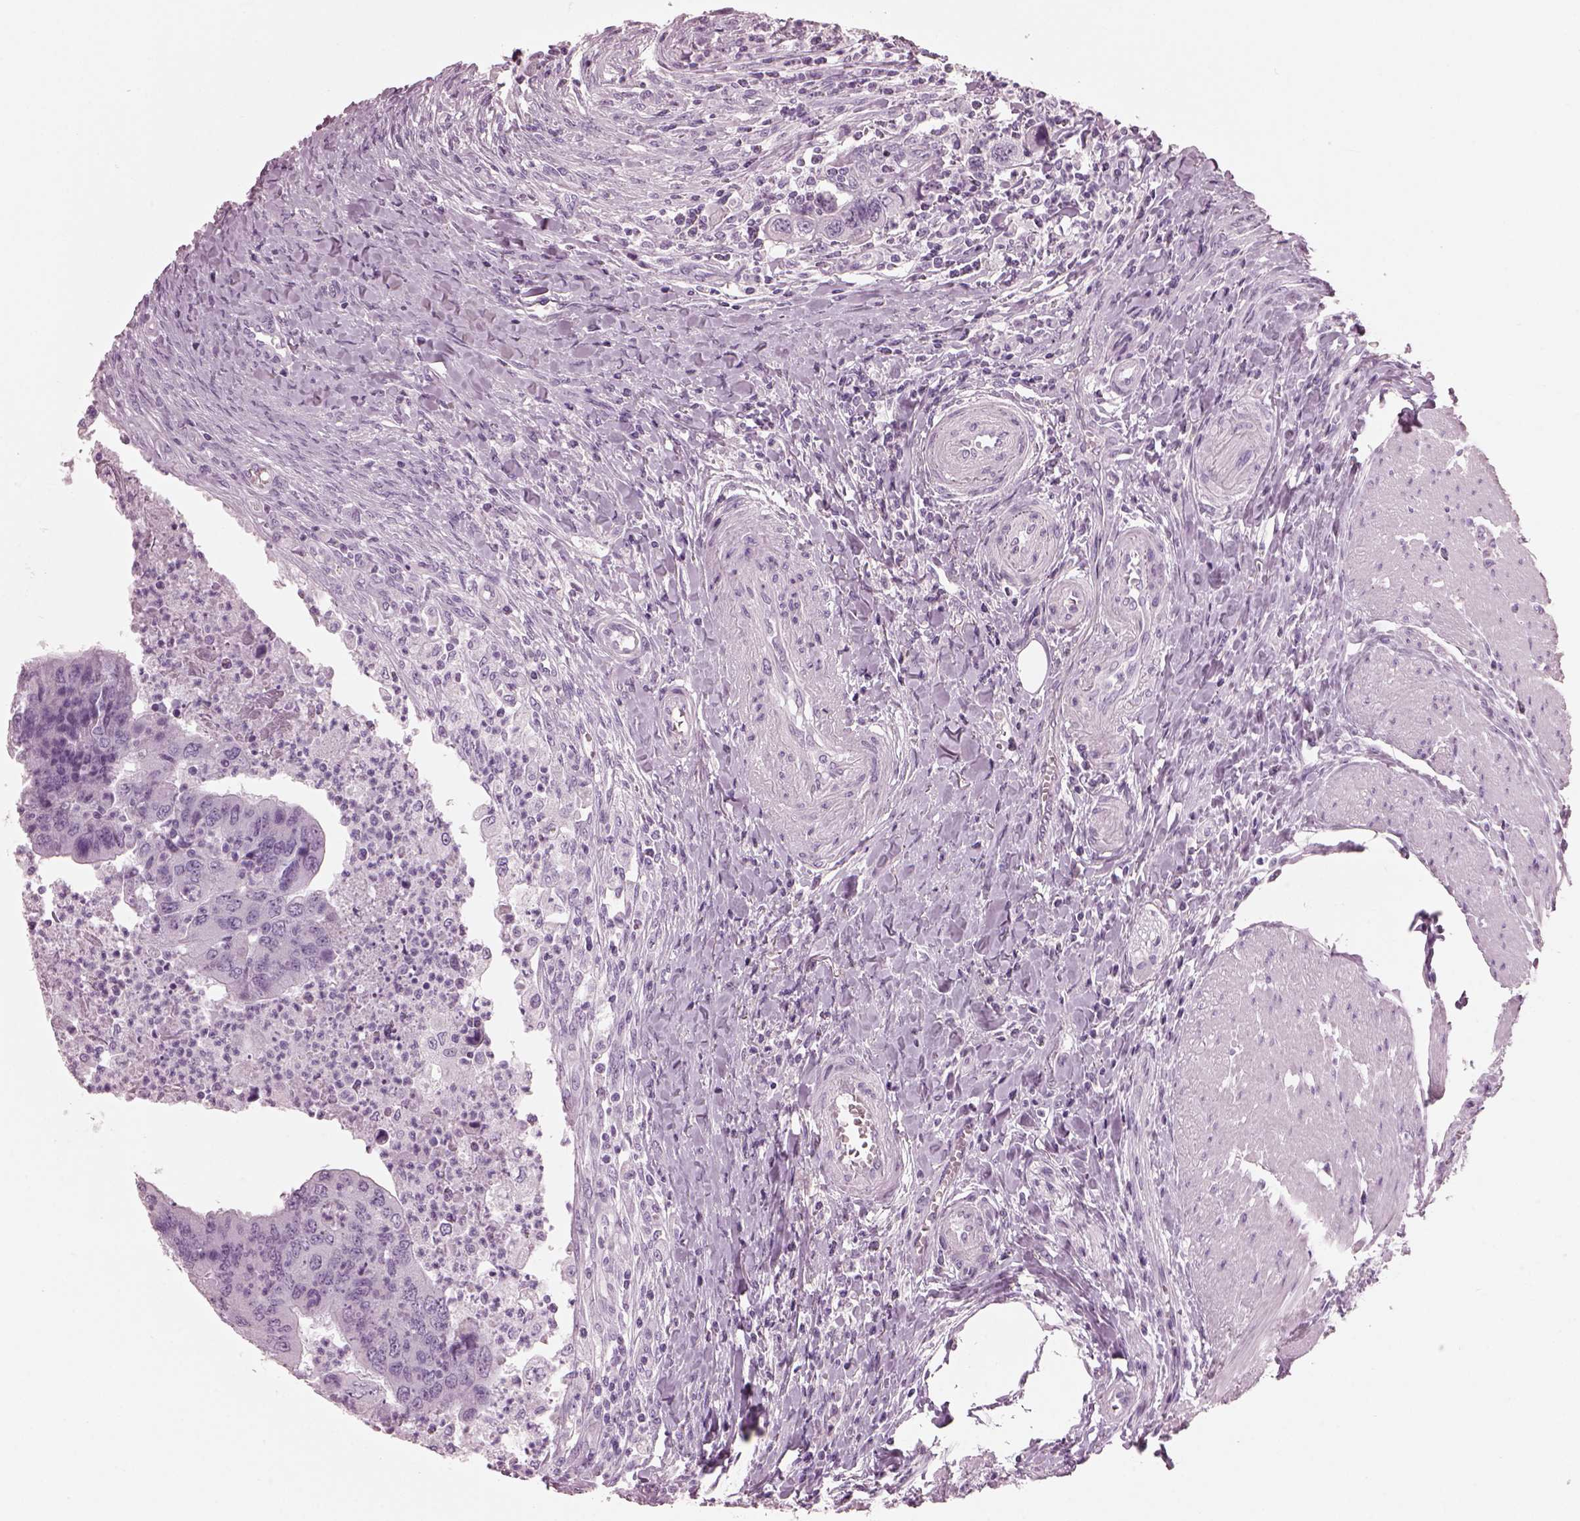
{"staining": {"intensity": "negative", "quantity": "none", "location": "none"}, "tissue": "colorectal cancer", "cell_type": "Tumor cells", "image_type": "cancer", "snomed": [{"axis": "morphology", "description": "Adenocarcinoma, NOS"}, {"axis": "topography", "description": "Colon"}], "caption": "IHC histopathology image of human colorectal cancer (adenocarcinoma) stained for a protein (brown), which reveals no staining in tumor cells.", "gene": "HYDIN", "patient": {"sex": "female", "age": 67}}